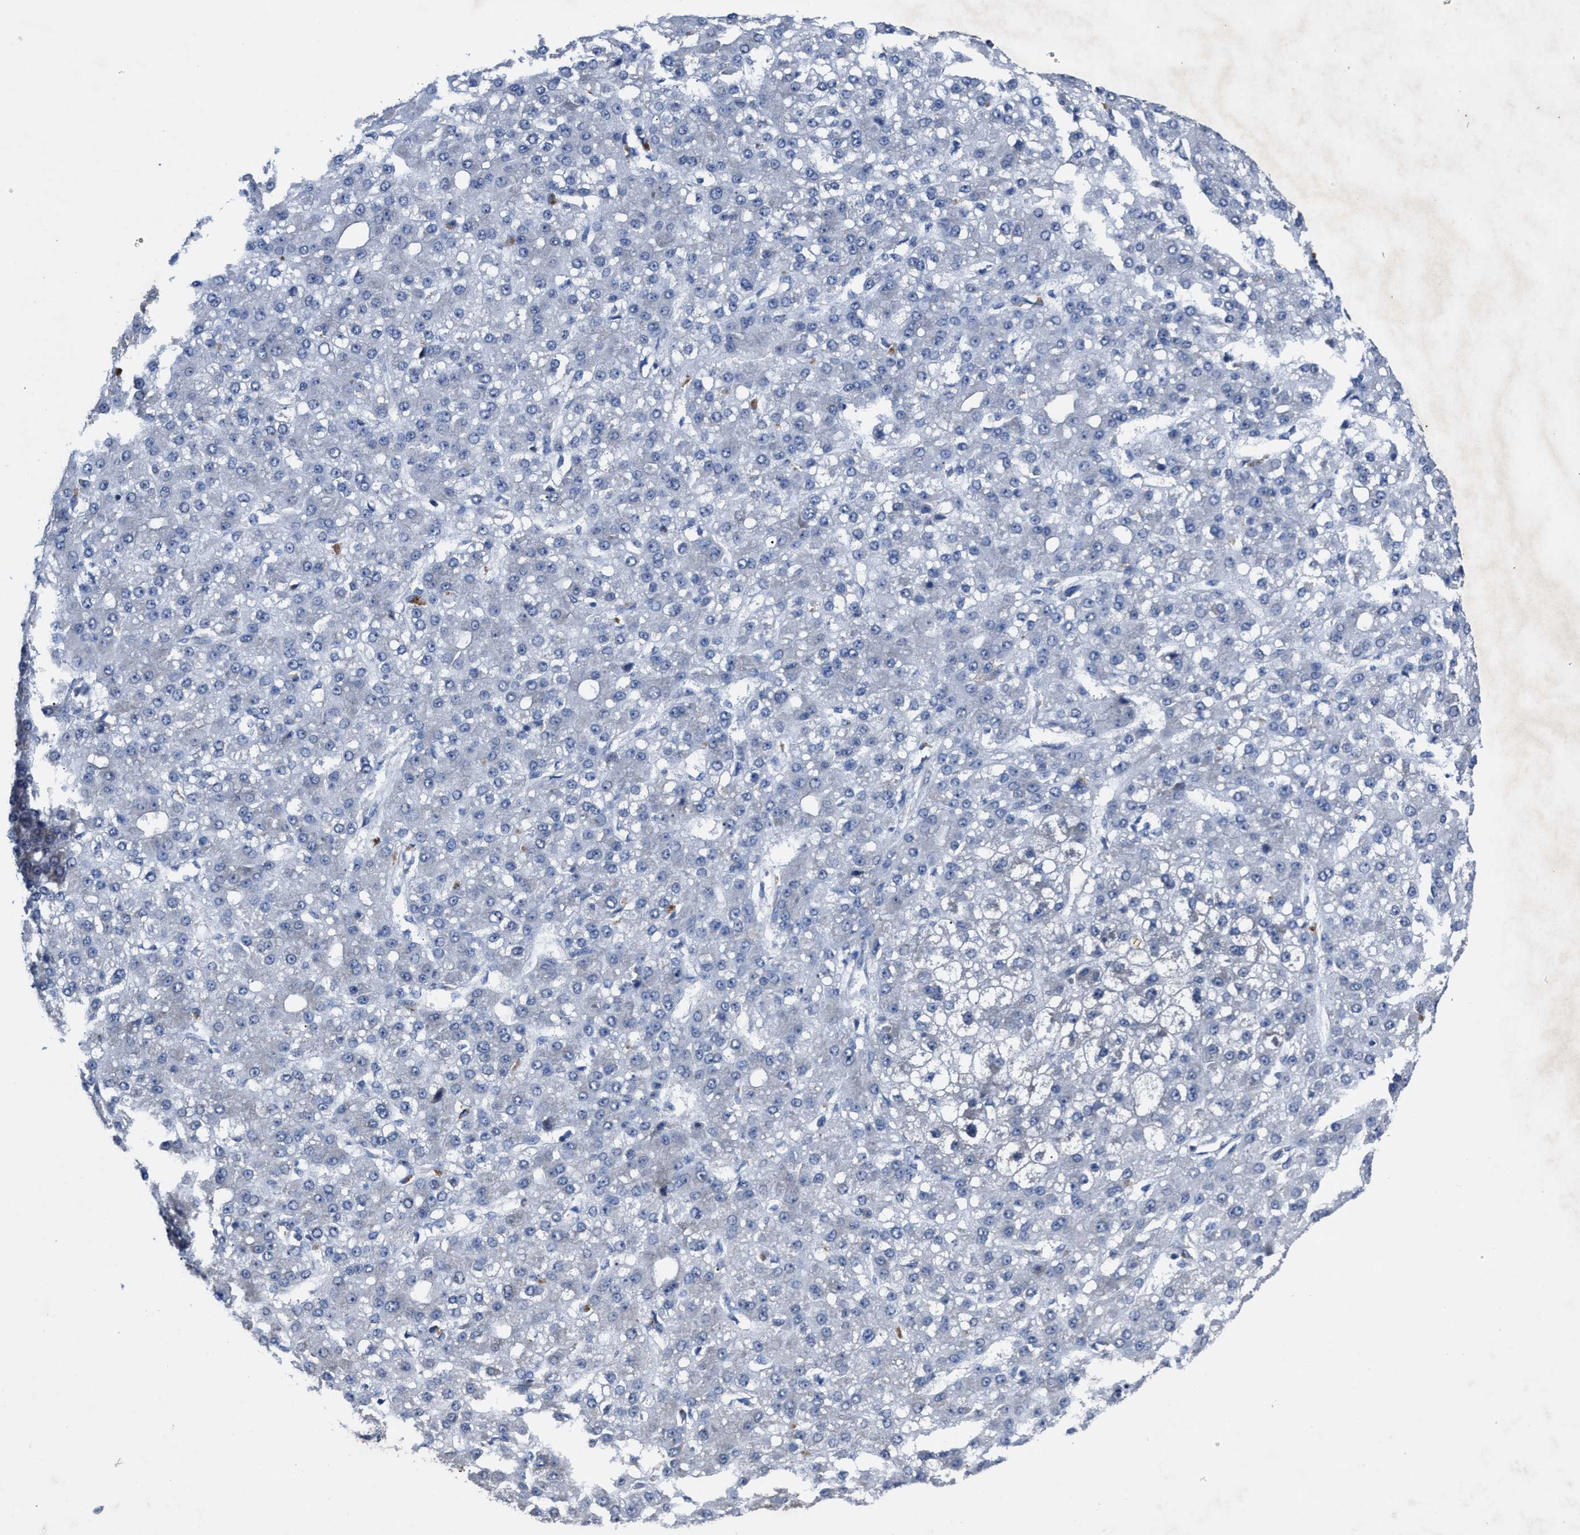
{"staining": {"intensity": "negative", "quantity": "none", "location": "none"}, "tissue": "liver cancer", "cell_type": "Tumor cells", "image_type": "cancer", "snomed": [{"axis": "morphology", "description": "Carcinoma, Hepatocellular, NOS"}, {"axis": "topography", "description": "Liver"}], "caption": "The immunohistochemistry (IHC) micrograph has no significant staining in tumor cells of hepatocellular carcinoma (liver) tissue. The staining was performed using DAB to visualize the protein expression in brown, while the nuclei were stained in blue with hematoxylin (Magnification: 20x).", "gene": "UPF1", "patient": {"sex": "male", "age": 67}}